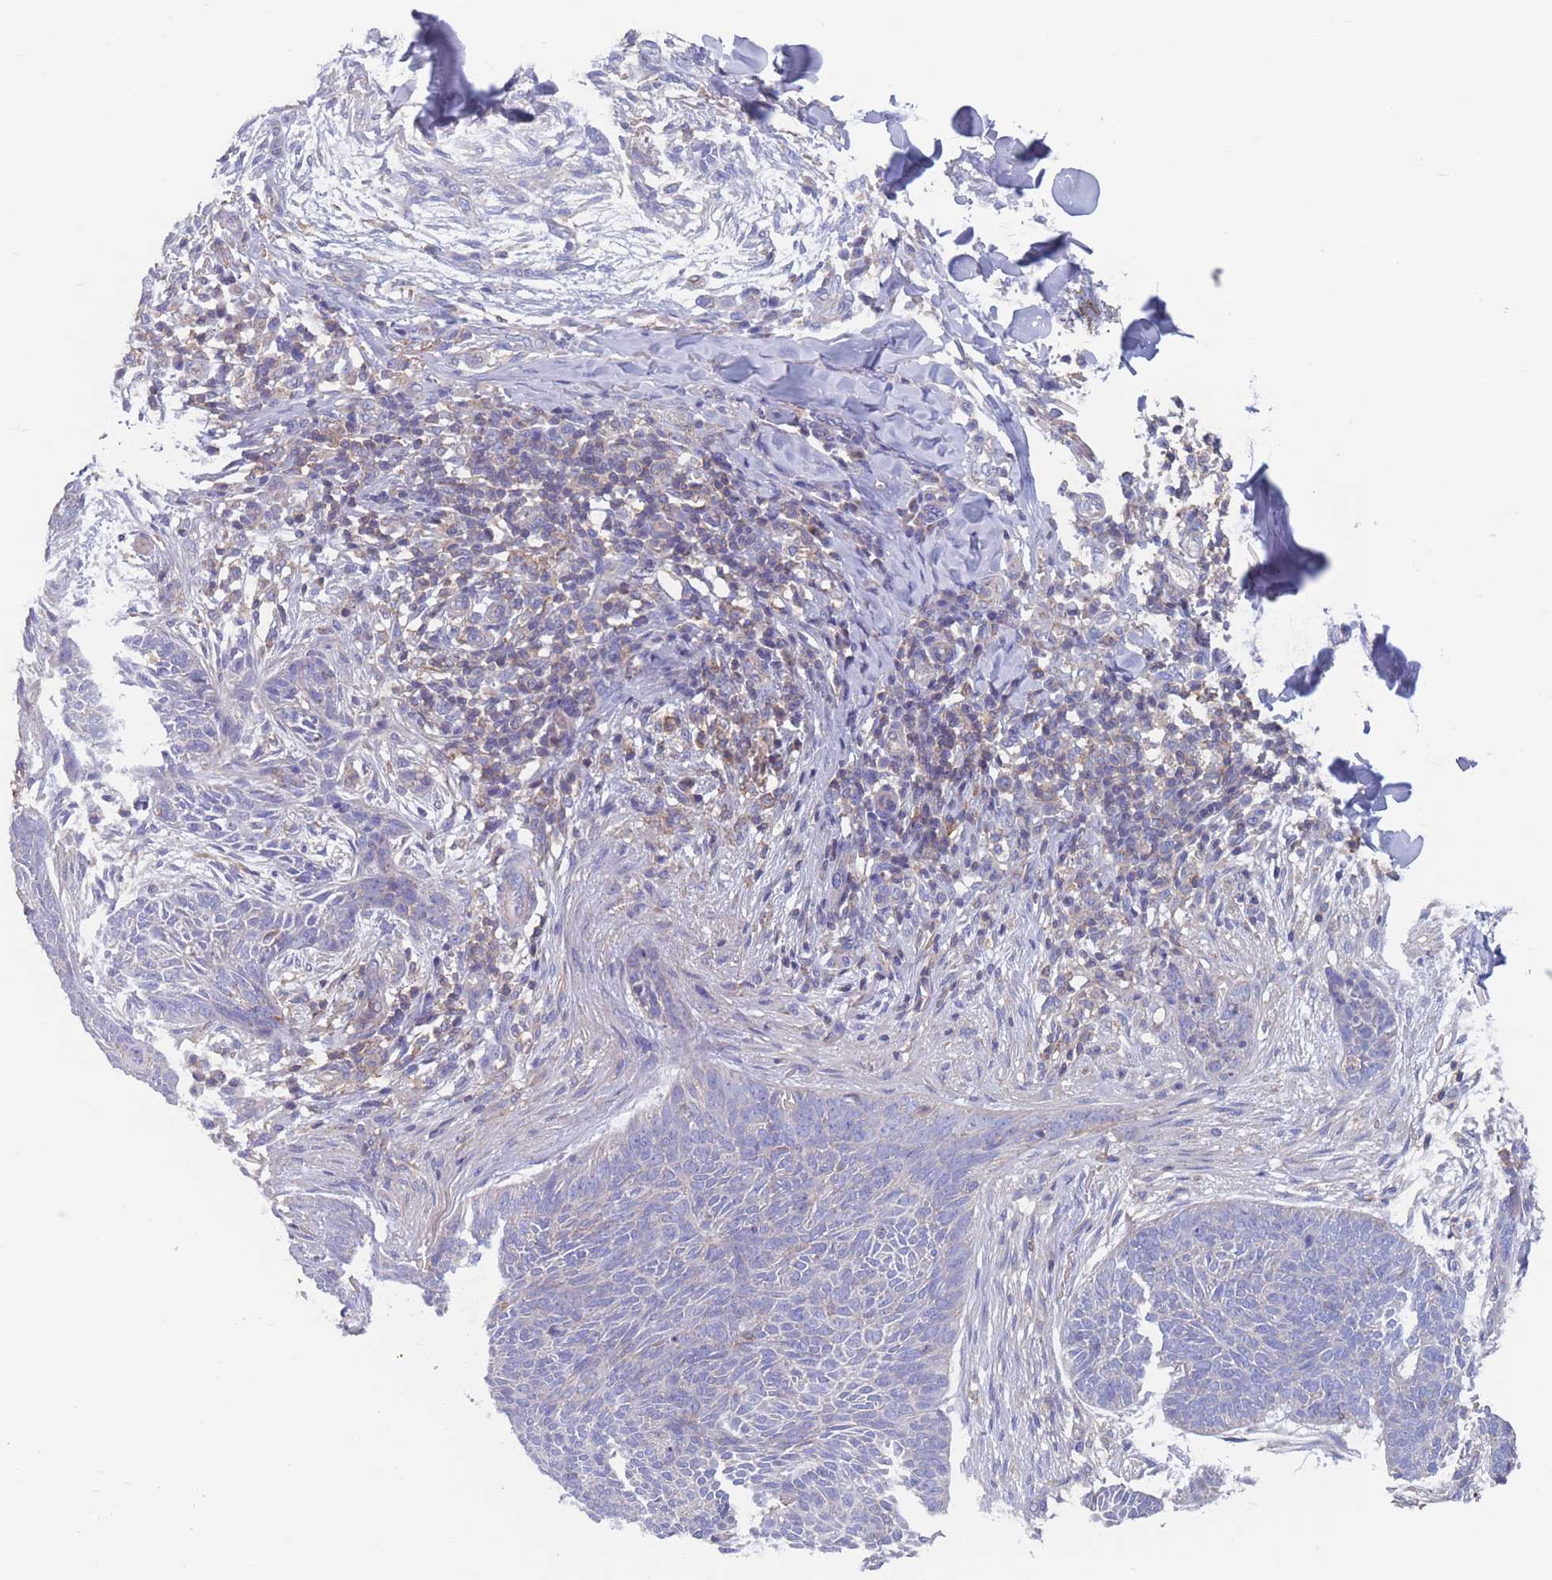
{"staining": {"intensity": "negative", "quantity": "none", "location": "none"}, "tissue": "skin cancer", "cell_type": "Tumor cells", "image_type": "cancer", "snomed": [{"axis": "morphology", "description": "Basal cell carcinoma"}, {"axis": "topography", "description": "Skin"}], "caption": "High power microscopy histopathology image of an IHC photomicrograph of skin cancer (basal cell carcinoma), revealing no significant staining in tumor cells.", "gene": "ADH1A", "patient": {"sex": "male", "age": 85}}